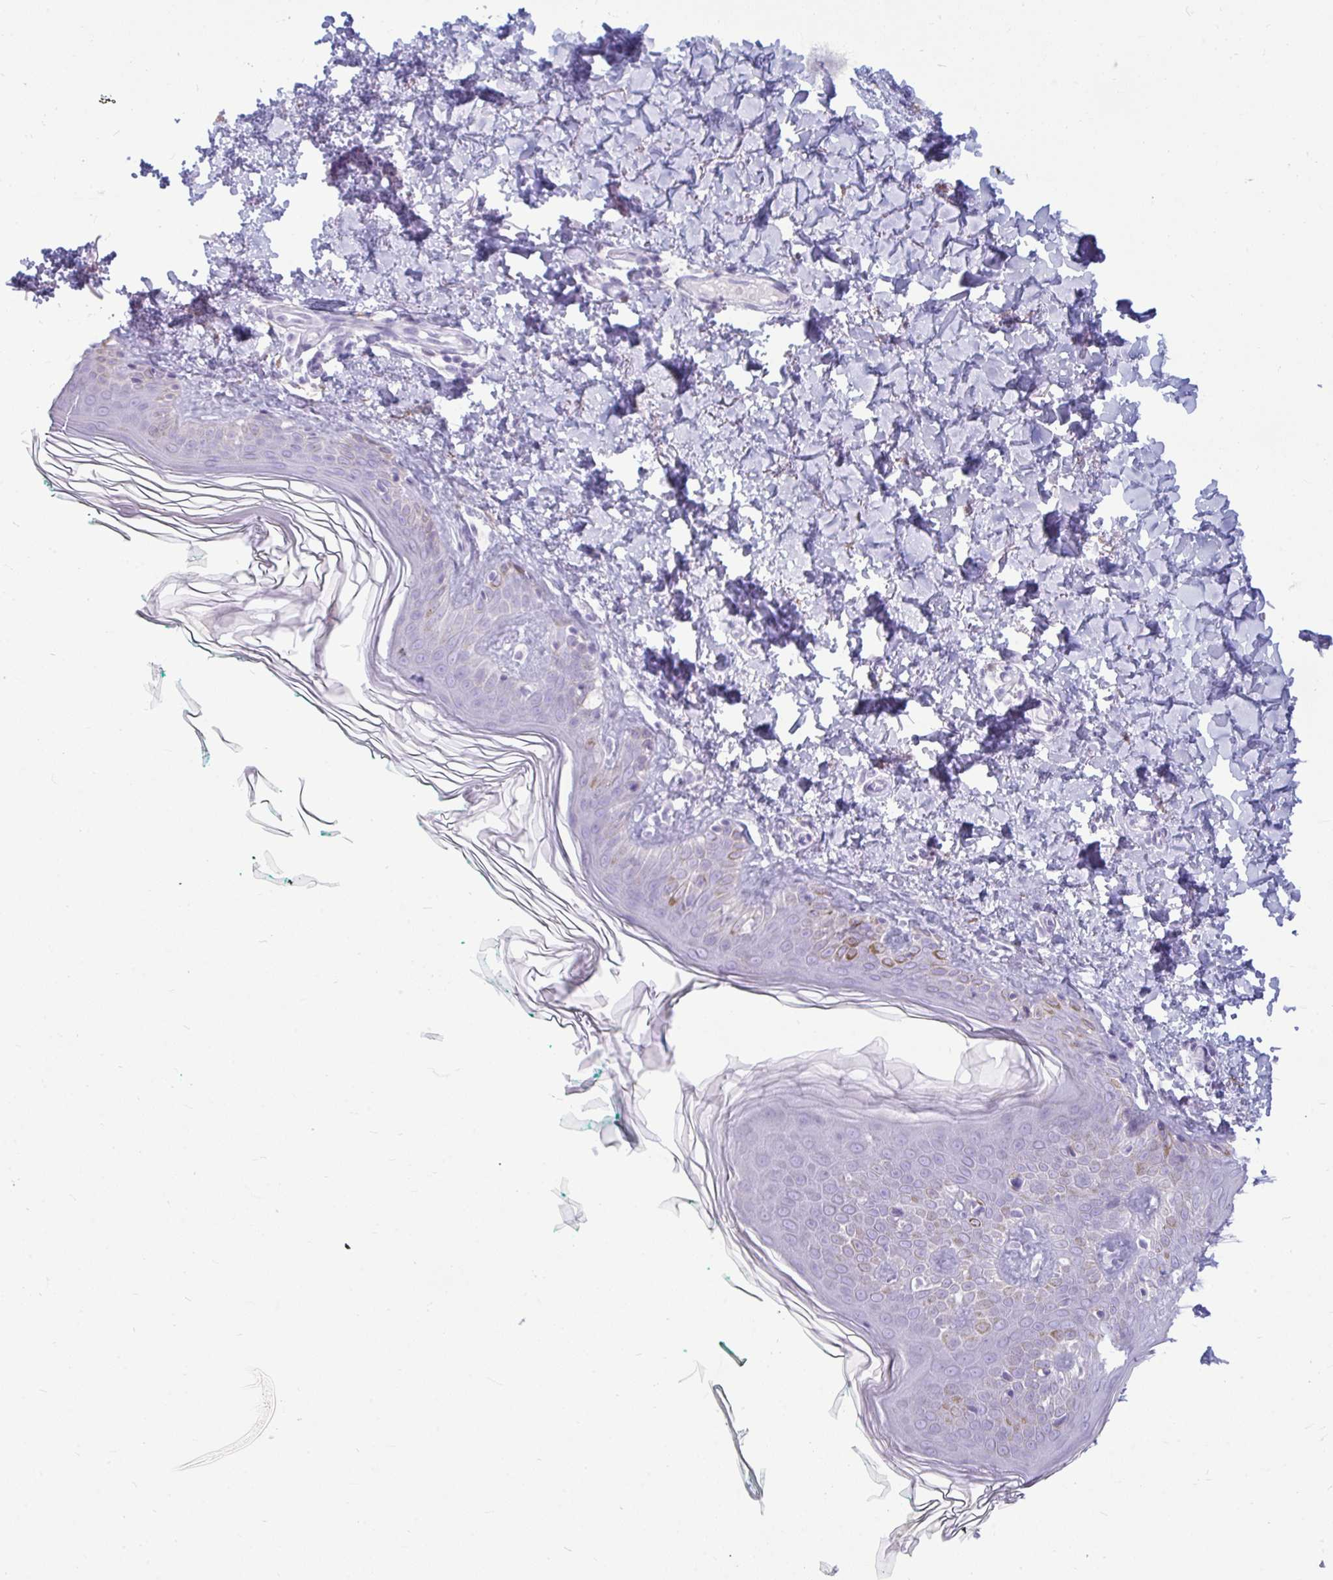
{"staining": {"intensity": "negative", "quantity": "none", "location": "none"}, "tissue": "skin", "cell_type": "Fibroblasts", "image_type": "normal", "snomed": [{"axis": "morphology", "description": "Normal tissue, NOS"}, {"axis": "topography", "description": "Skin"}, {"axis": "topography", "description": "Peripheral nerve tissue"}], "caption": "Human skin stained for a protein using immunohistochemistry demonstrates no positivity in fibroblasts.", "gene": "ANKRD60", "patient": {"sex": "female", "age": 45}}